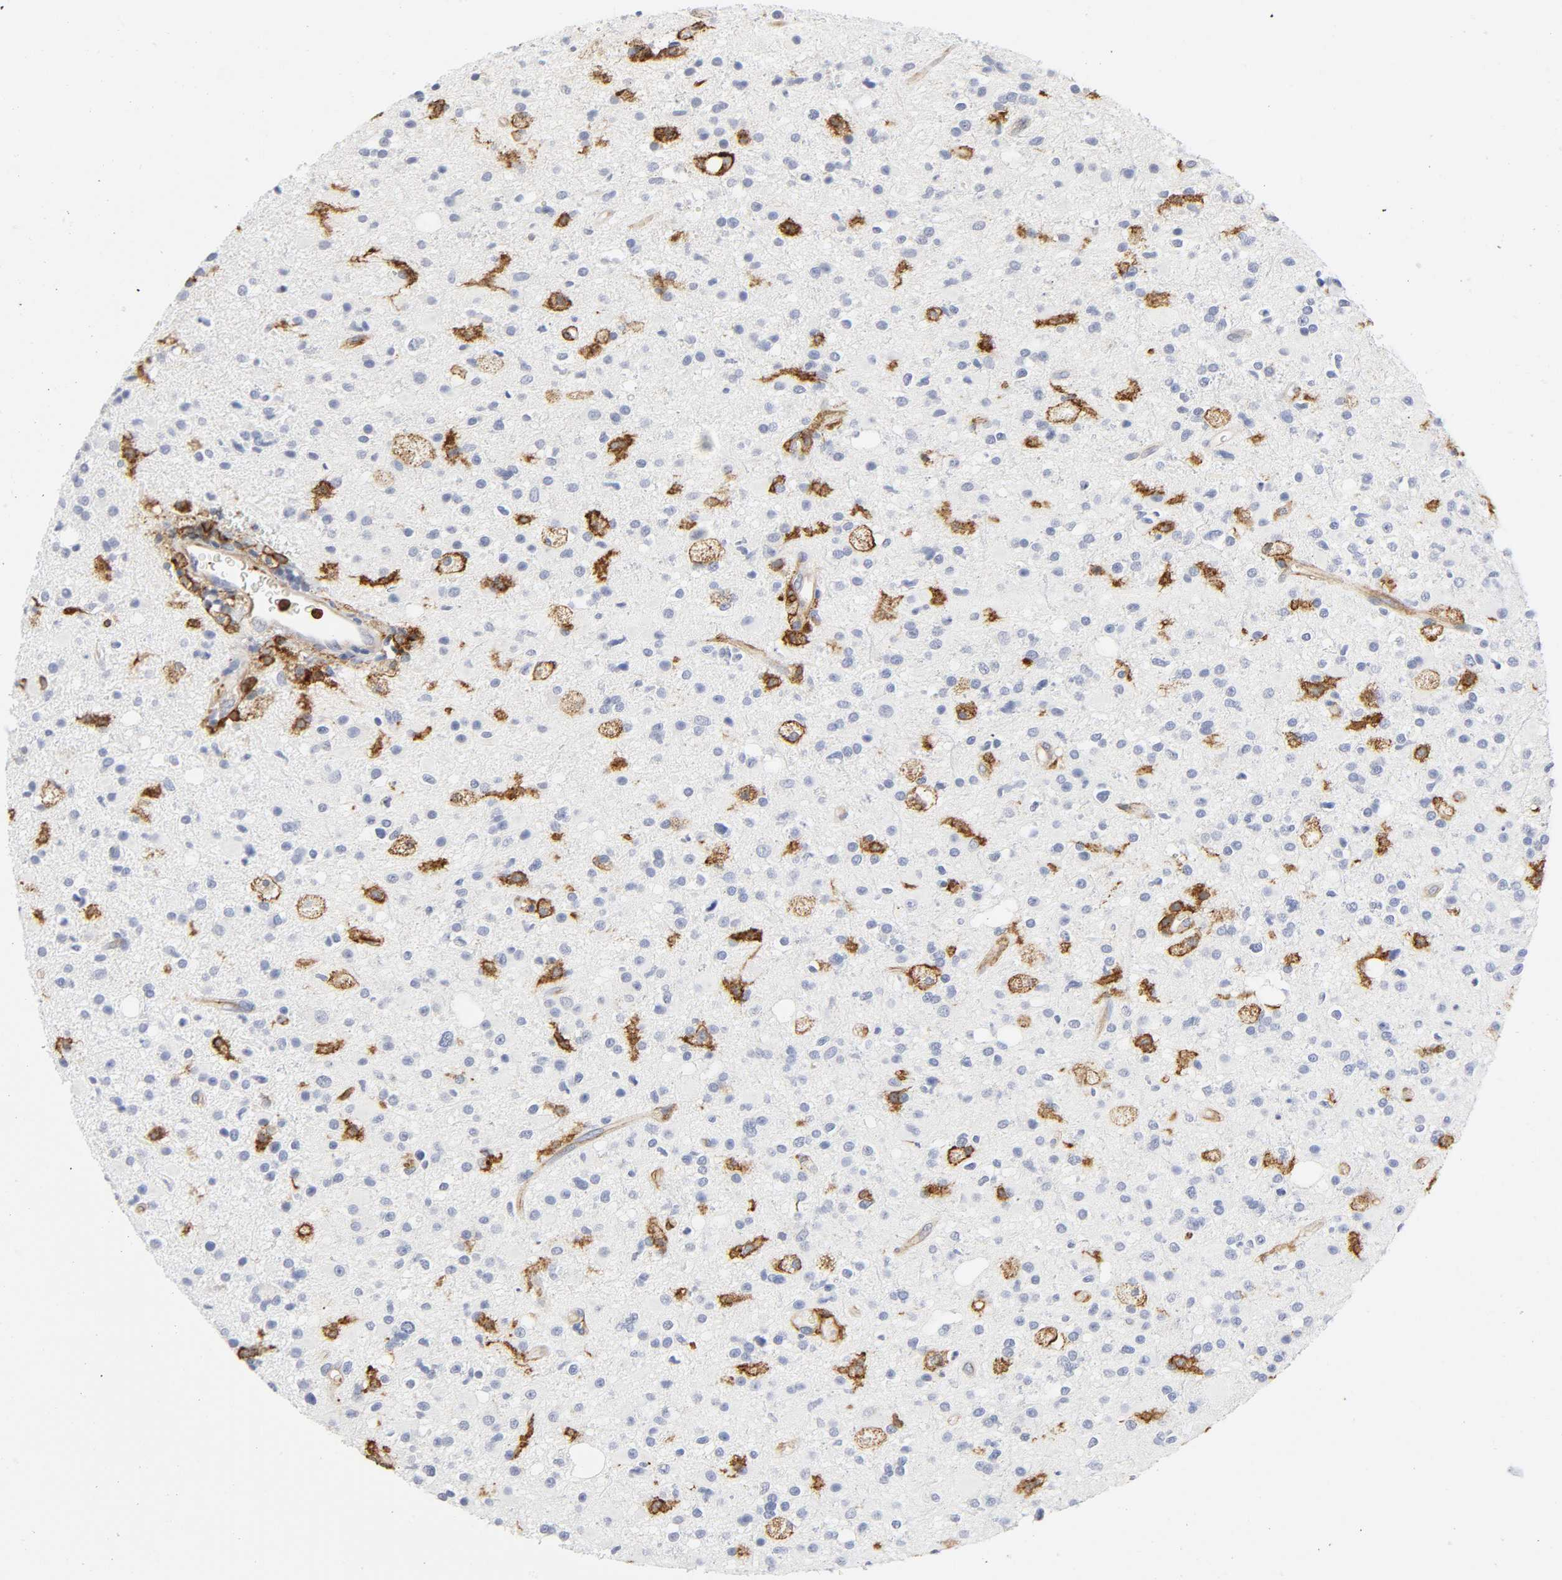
{"staining": {"intensity": "moderate", "quantity": "<25%", "location": "cytoplasmic/membranous"}, "tissue": "glioma", "cell_type": "Tumor cells", "image_type": "cancer", "snomed": [{"axis": "morphology", "description": "Glioma, malignant, High grade"}, {"axis": "topography", "description": "Brain"}], "caption": "IHC of human glioma exhibits low levels of moderate cytoplasmic/membranous expression in approximately <25% of tumor cells.", "gene": "LYN", "patient": {"sex": "male", "age": 33}}